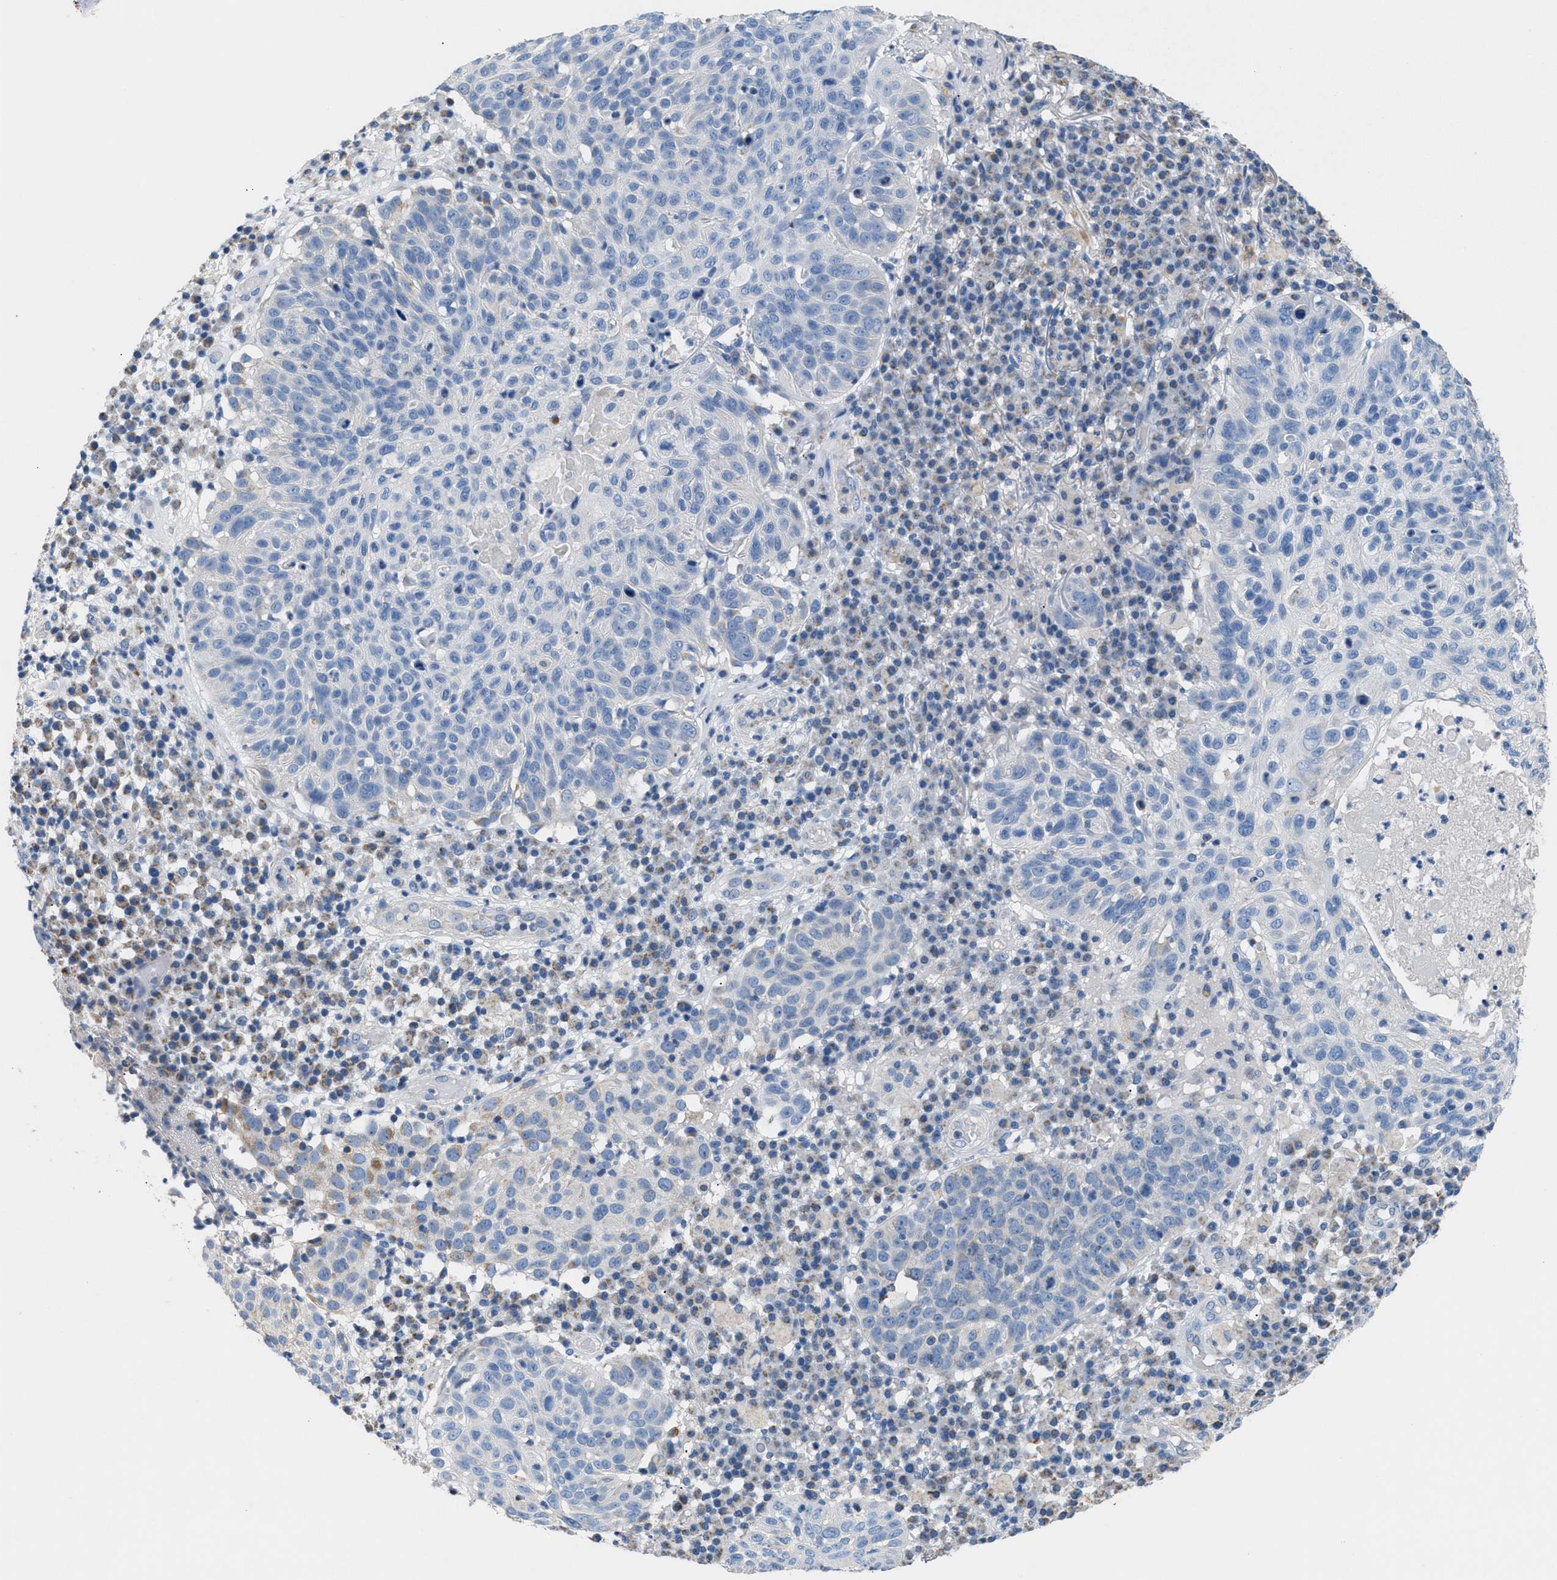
{"staining": {"intensity": "negative", "quantity": "none", "location": "none"}, "tissue": "skin cancer", "cell_type": "Tumor cells", "image_type": "cancer", "snomed": [{"axis": "morphology", "description": "Squamous cell carcinoma in situ, NOS"}, {"axis": "morphology", "description": "Squamous cell carcinoma, NOS"}, {"axis": "topography", "description": "Skin"}], "caption": "High power microscopy histopathology image of an immunohistochemistry (IHC) histopathology image of skin cancer (squamous cell carcinoma in situ), revealing no significant expression in tumor cells.", "gene": "ILDR1", "patient": {"sex": "male", "age": 93}}